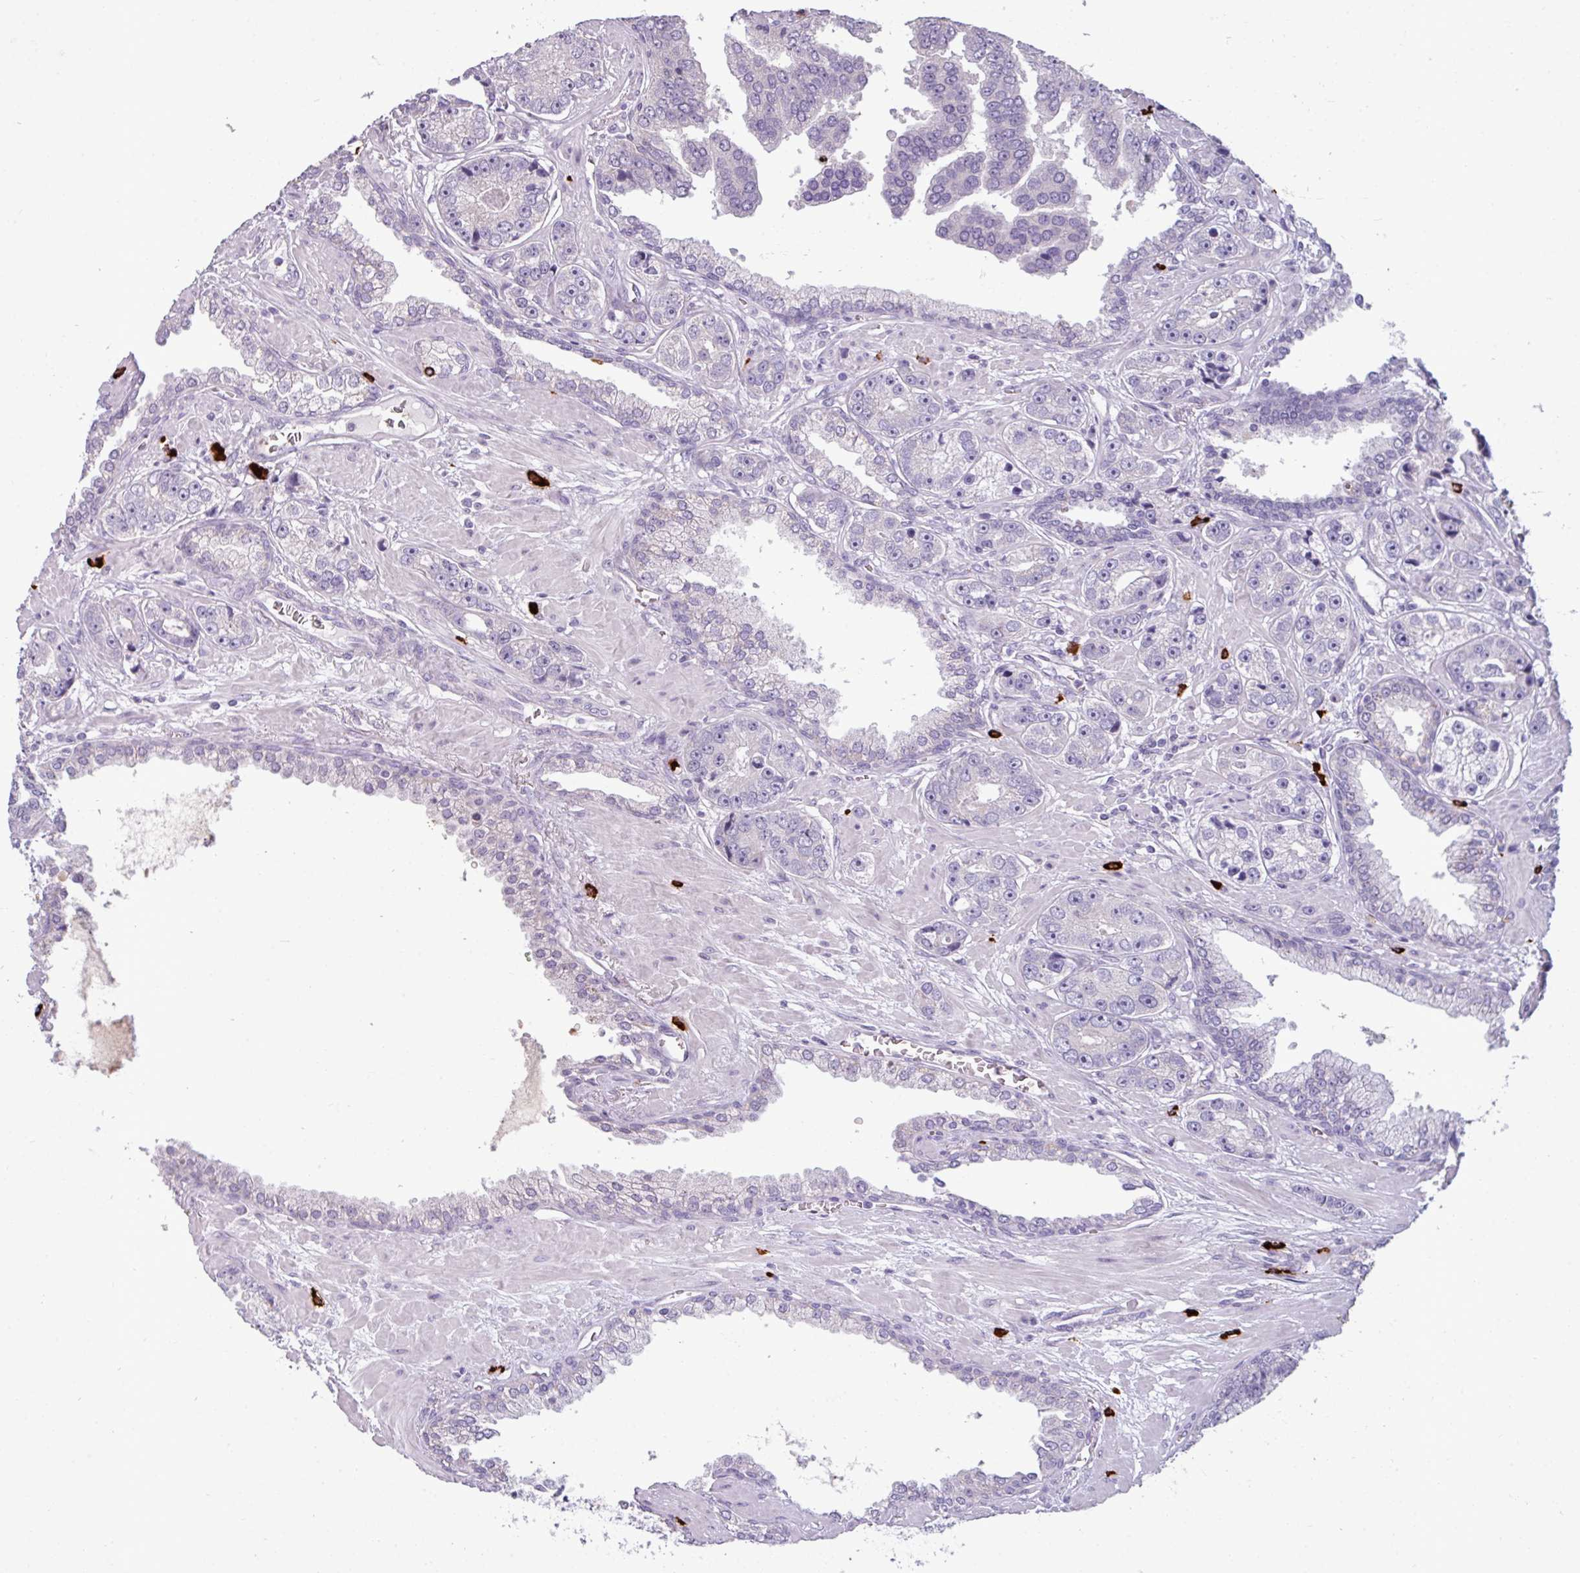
{"staining": {"intensity": "negative", "quantity": "none", "location": "none"}, "tissue": "prostate cancer", "cell_type": "Tumor cells", "image_type": "cancer", "snomed": [{"axis": "morphology", "description": "Adenocarcinoma, High grade"}, {"axis": "topography", "description": "Prostate"}], "caption": "Immunohistochemical staining of prostate cancer (adenocarcinoma (high-grade)) demonstrates no significant positivity in tumor cells.", "gene": "TRIM39", "patient": {"sex": "male", "age": 71}}